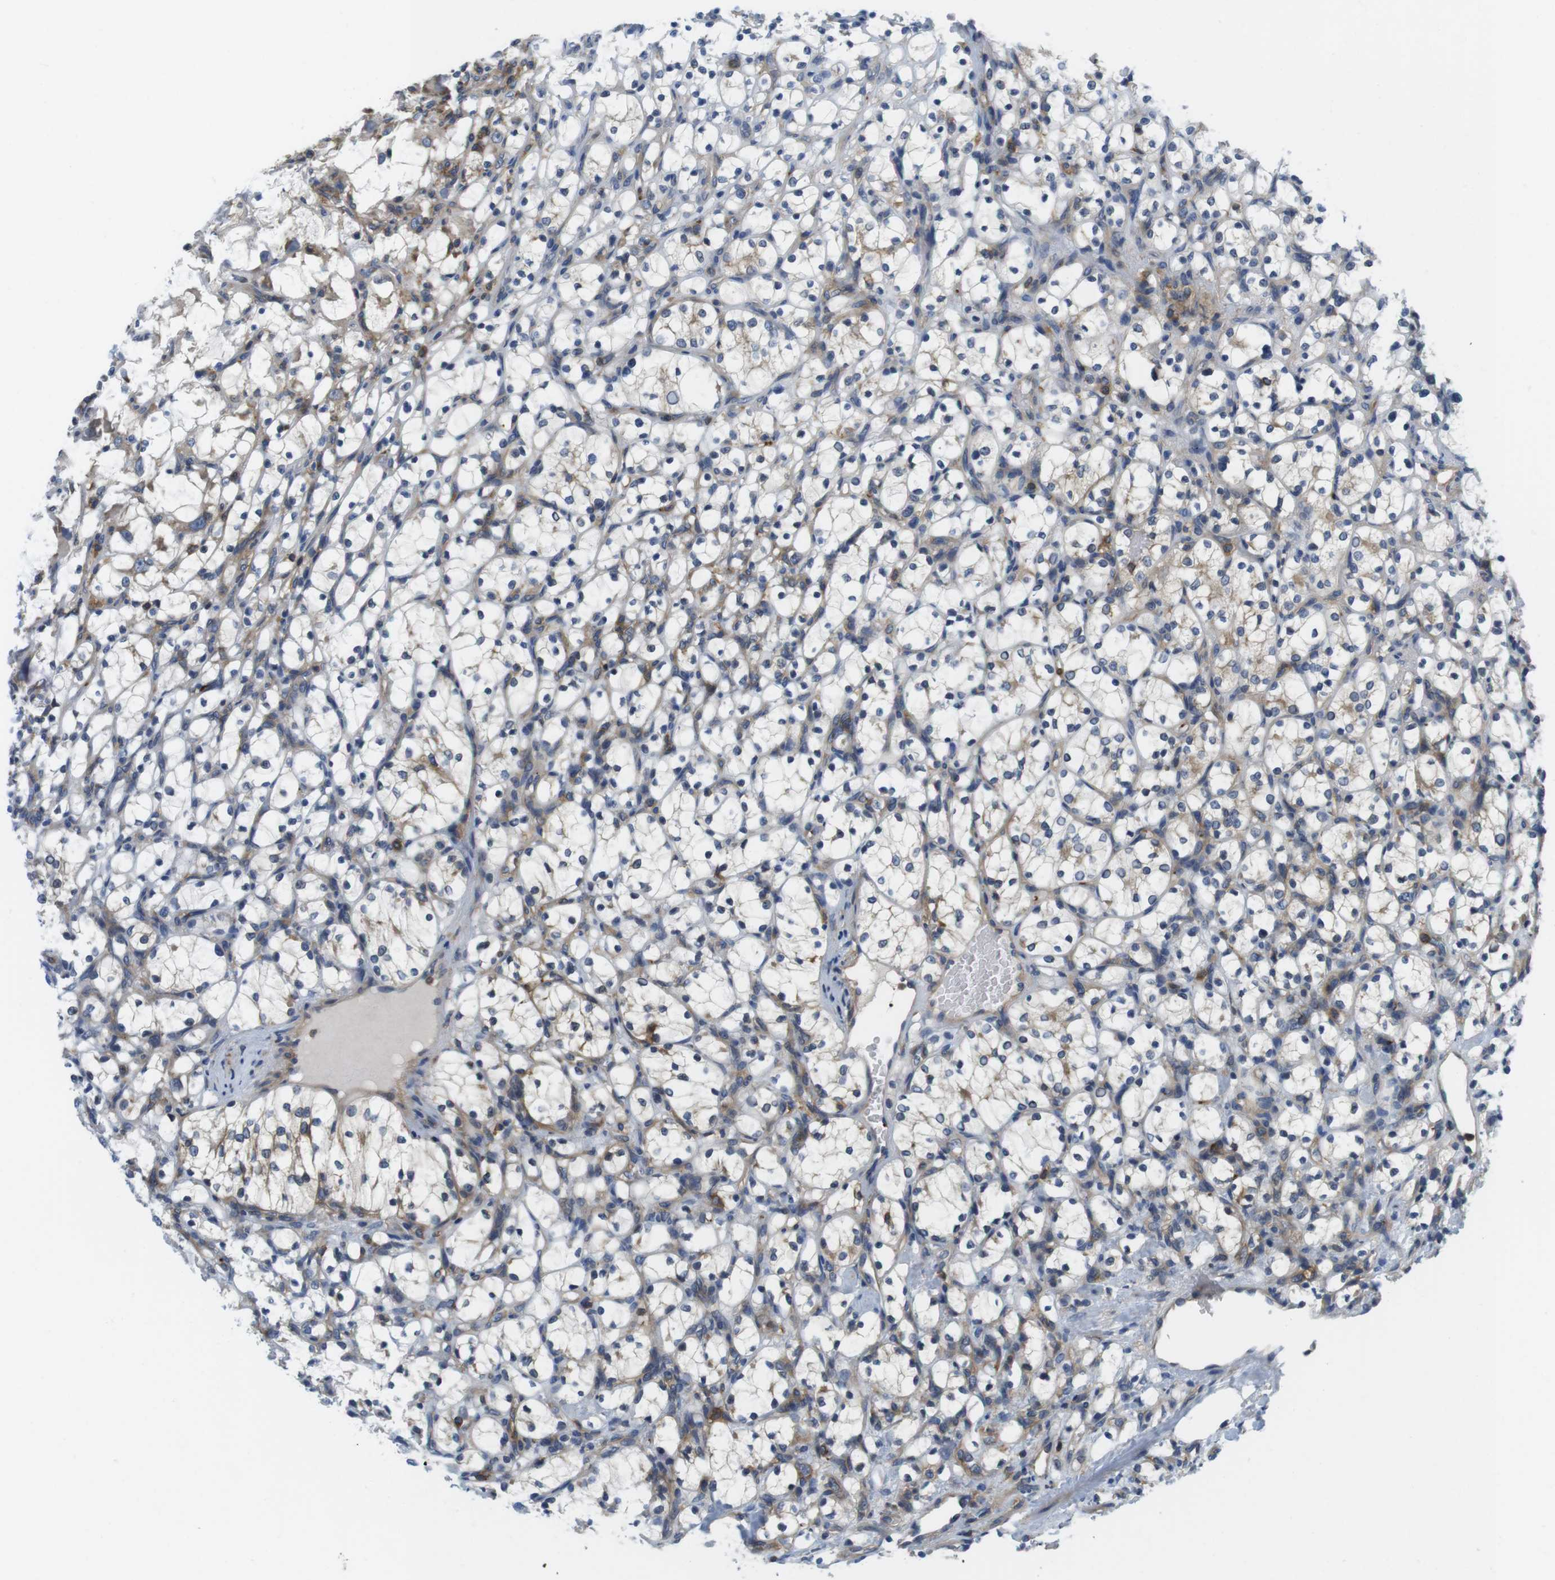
{"staining": {"intensity": "negative", "quantity": "none", "location": "none"}, "tissue": "renal cancer", "cell_type": "Tumor cells", "image_type": "cancer", "snomed": [{"axis": "morphology", "description": "Adenocarcinoma, NOS"}, {"axis": "topography", "description": "Kidney"}], "caption": "Adenocarcinoma (renal) was stained to show a protein in brown. There is no significant positivity in tumor cells.", "gene": "HERPUD2", "patient": {"sex": "female", "age": 69}}